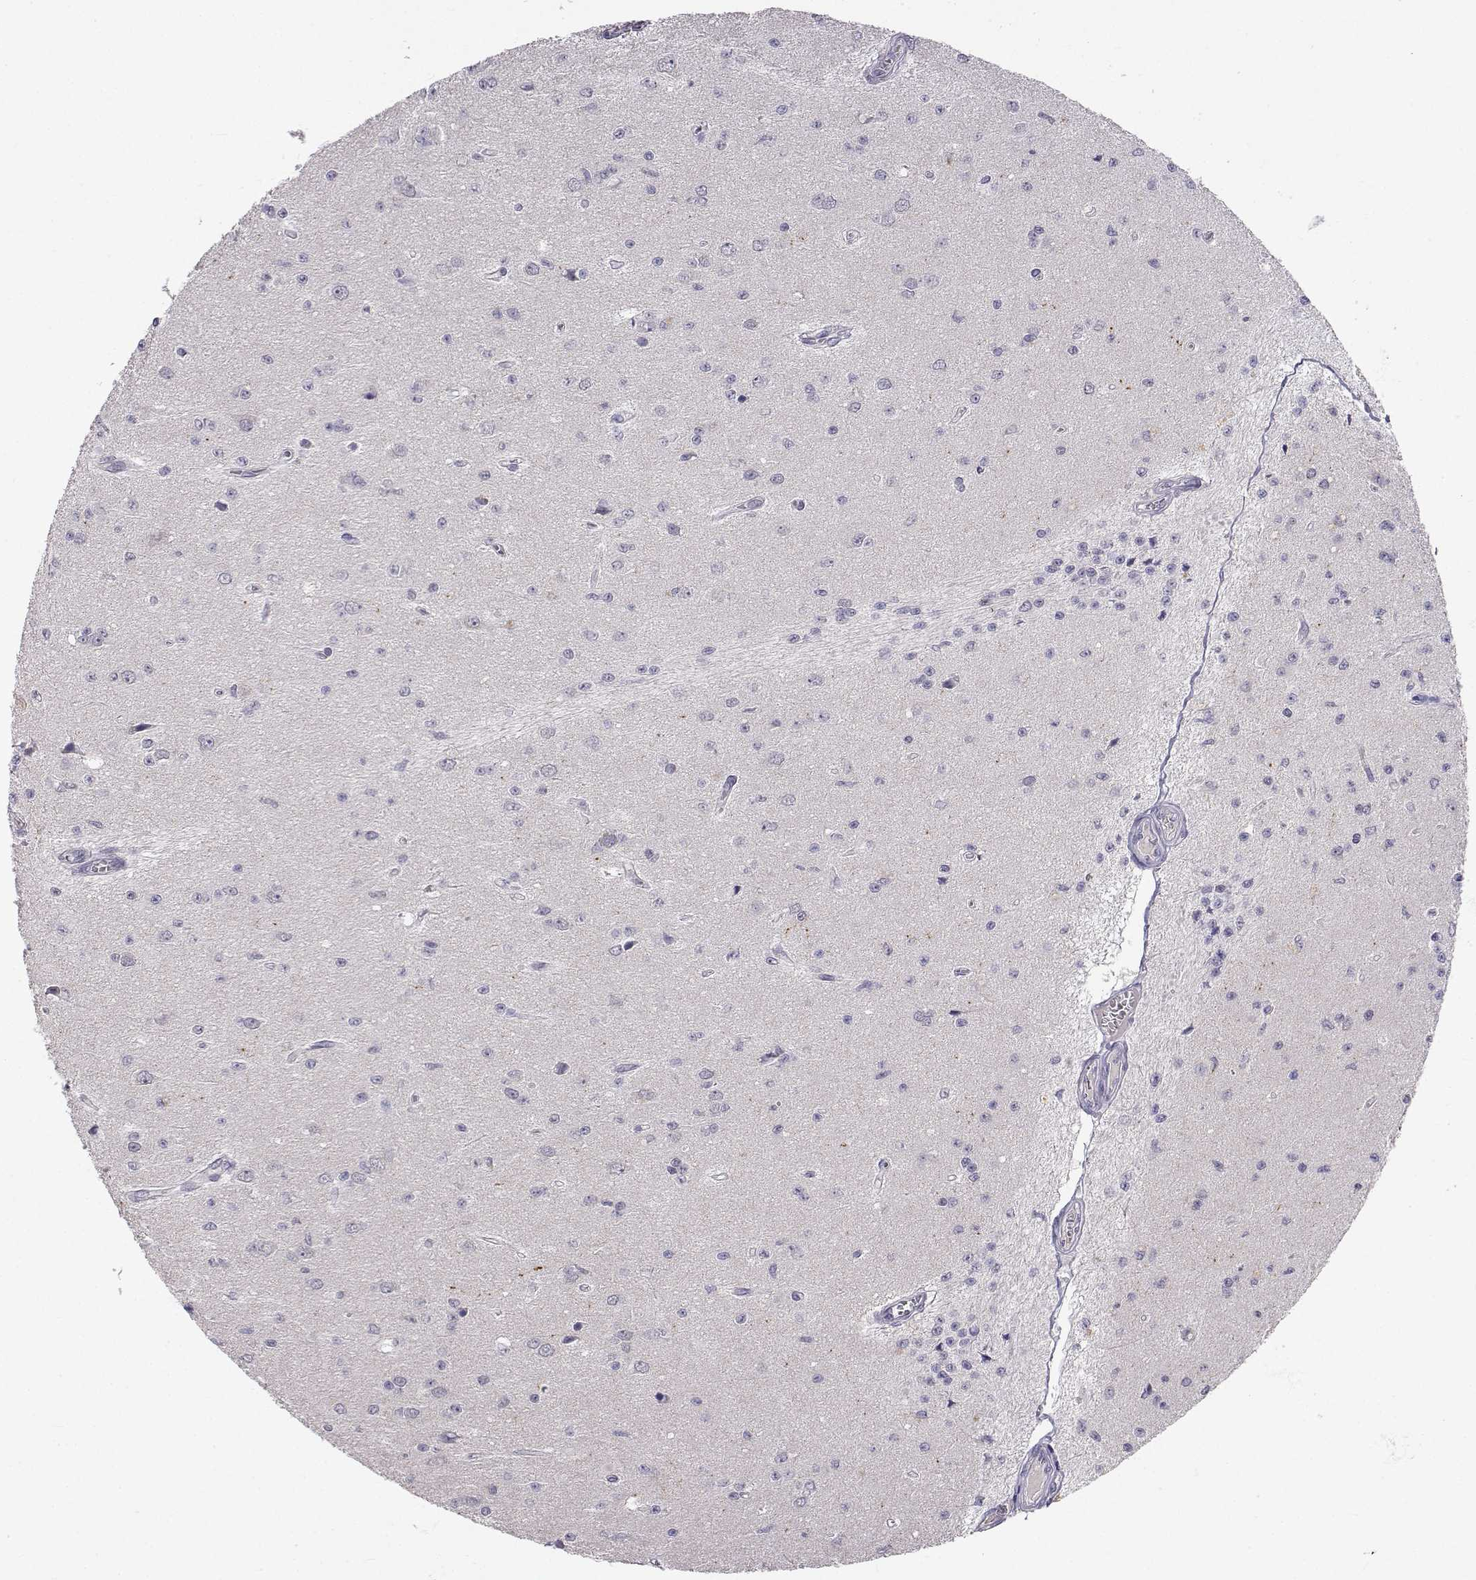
{"staining": {"intensity": "negative", "quantity": "none", "location": "none"}, "tissue": "glioma", "cell_type": "Tumor cells", "image_type": "cancer", "snomed": [{"axis": "morphology", "description": "Glioma, malignant, Low grade"}, {"axis": "topography", "description": "Brain"}], "caption": "Tumor cells are negative for brown protein staining in glioma.", "gene": "SLC6A3", "patient": {"sex": "female", "age": 45}}